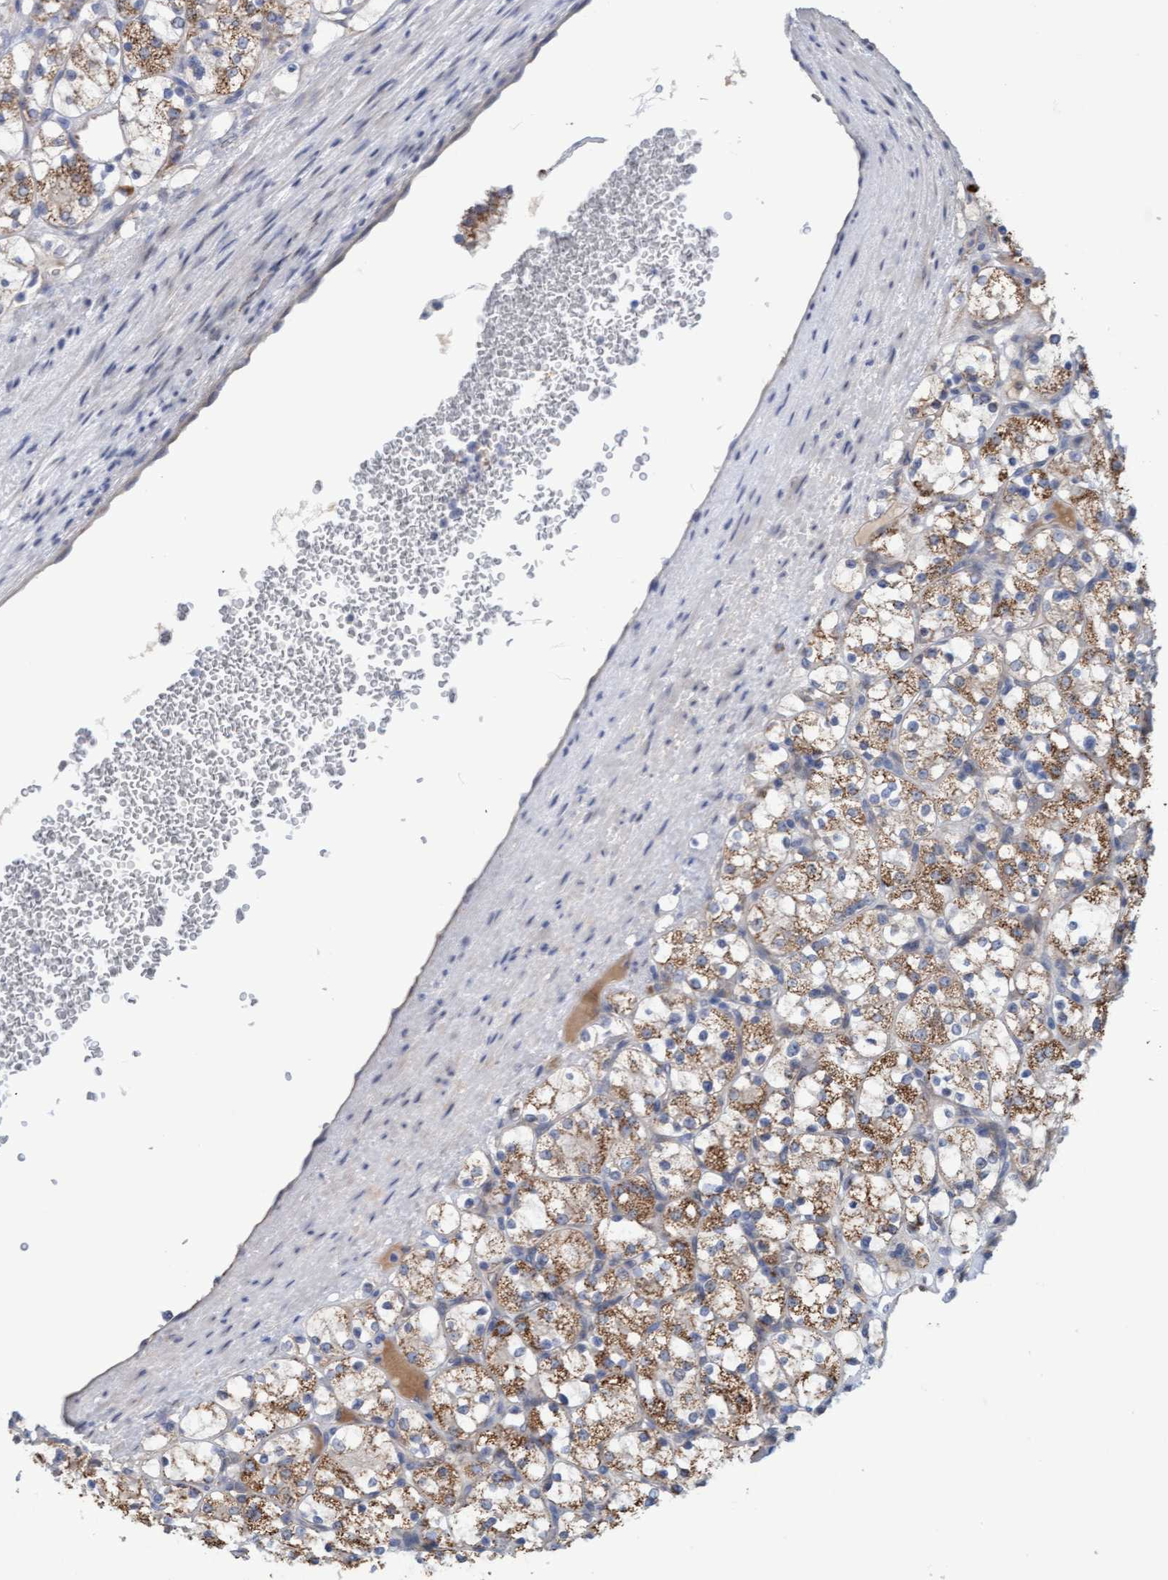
{"staining": {"intensity": "moderate", "quantity": ">75%", "location": "cytoplasmic/membranous"}, "tissue": "renal cancer", "cell_type": "Tumor cells", "image_type": "cancer", "snomed": [{"axis": "morphology", "description": "Adenocarcinoma, NOS"}, {"axis": "topography", "description": "Kidney"}], "caption": "Tumor cells demonstrate medium levels of moderate cytoplasmic/membranous positivity in about >75% of cells in renal adenocarcinoma. The staining was performed using DAB (3,3'-diaminobenzidine) to visualize the protein expression in brown, while the nuclei were stained in blue with hematoxylin (Magnification: 20x).", "gene": "STXBP1", "patient": {"sex": "female", "age": 69}}